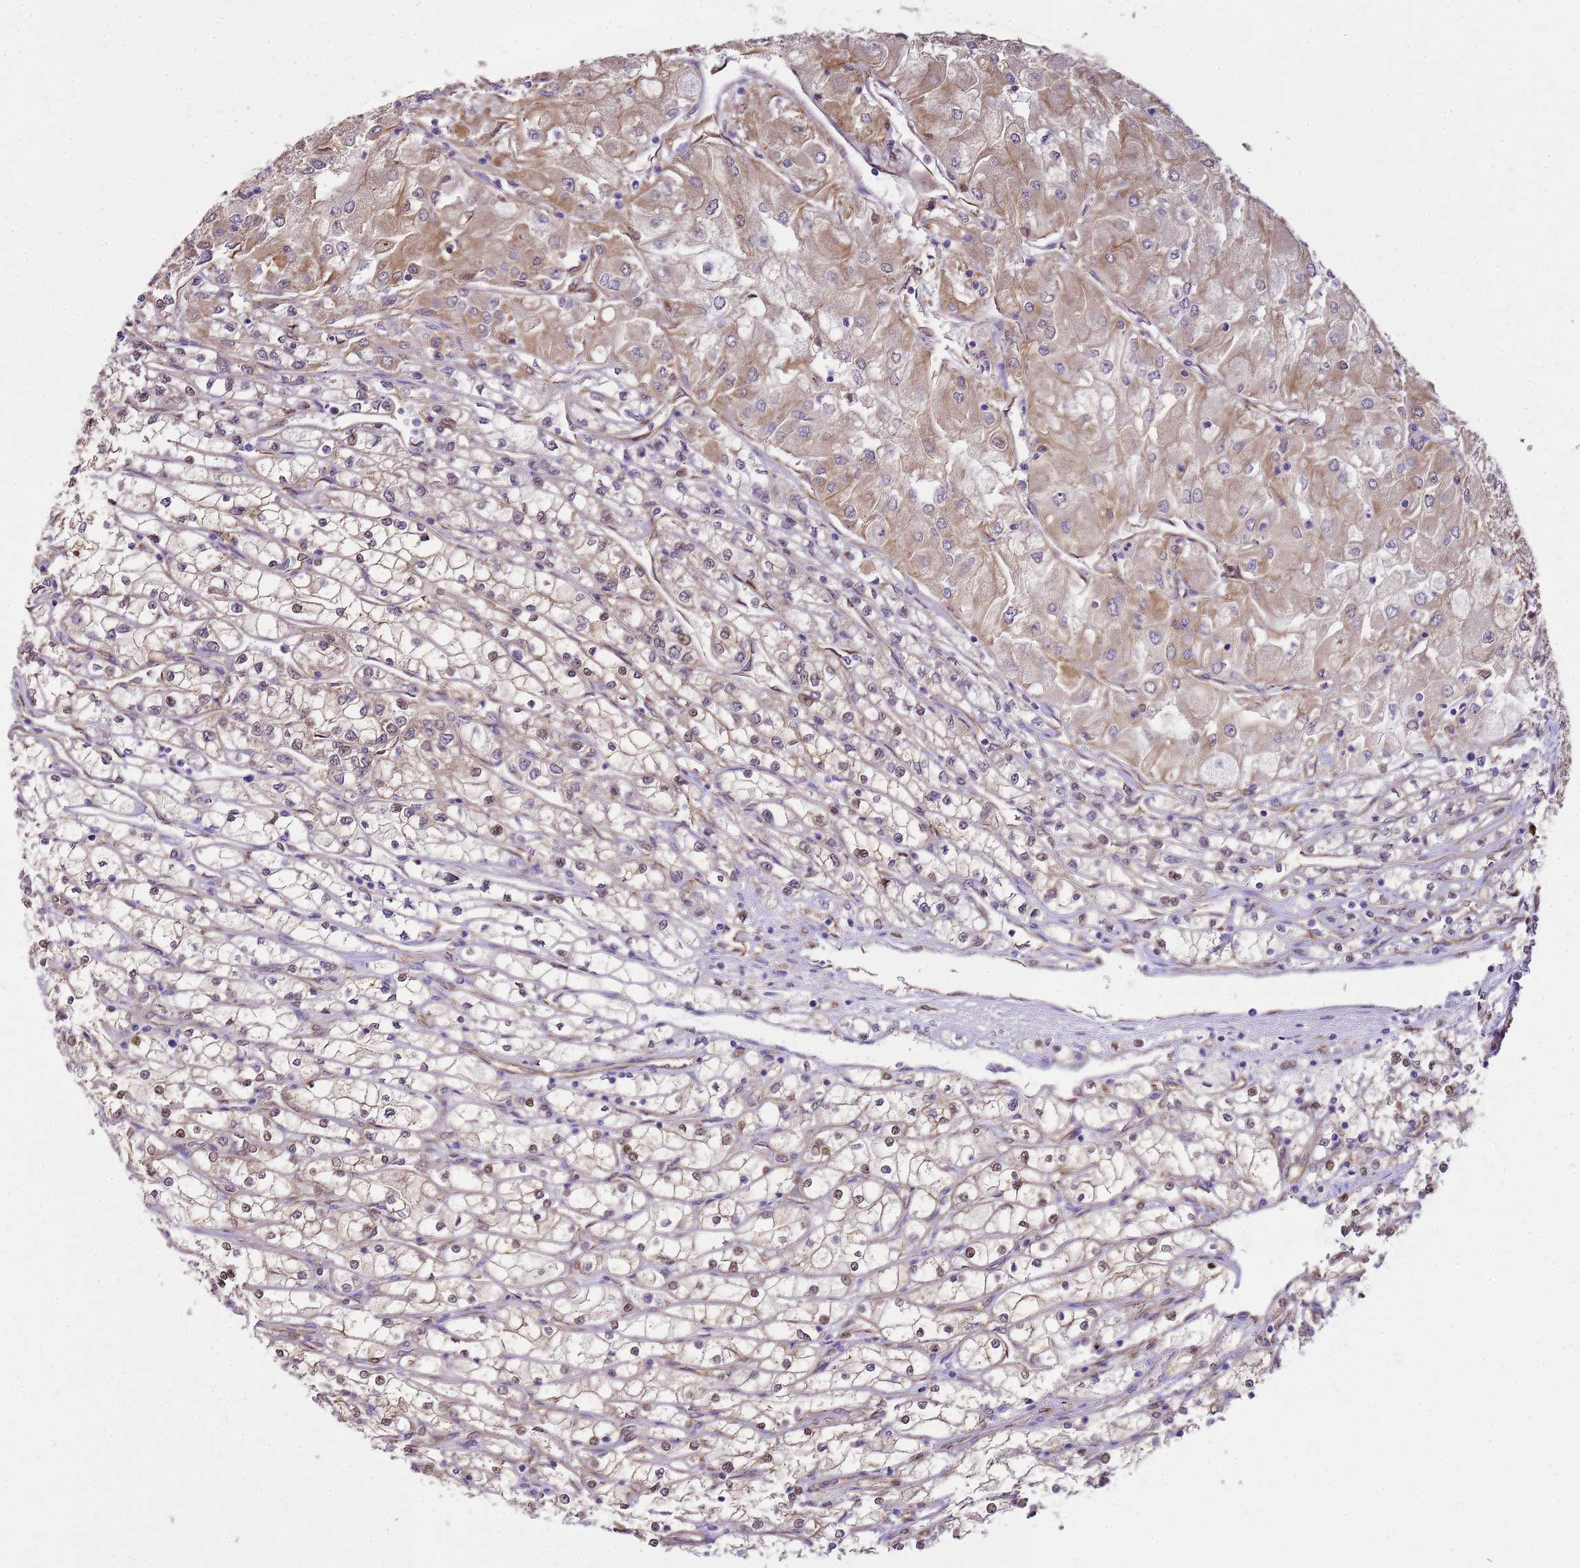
{"staining": {"intensity": "weak", "quantity": "25%-75%", "location": "cytoplasmic/membranous,nuclear"}, "tissue": "renal cancer", "cell_type": "Tumor cells", "image_type": "cancer", "snomed": [{"axis": "morphology", "description": "Adenocarcinoma, NOS"}, {"axis": "topography", "description": "Kidney"}], "caption": "Tumor cells show low levels of weak cytoplasmic/membranous and nuclear expression in about 25%-75% of cells in adenocarcinoma (renal). The protein is shown in brown color, while the nuclei are stained blue.", "gene": "YWHAE", "patient": {"sex": "male", "age": 80}}